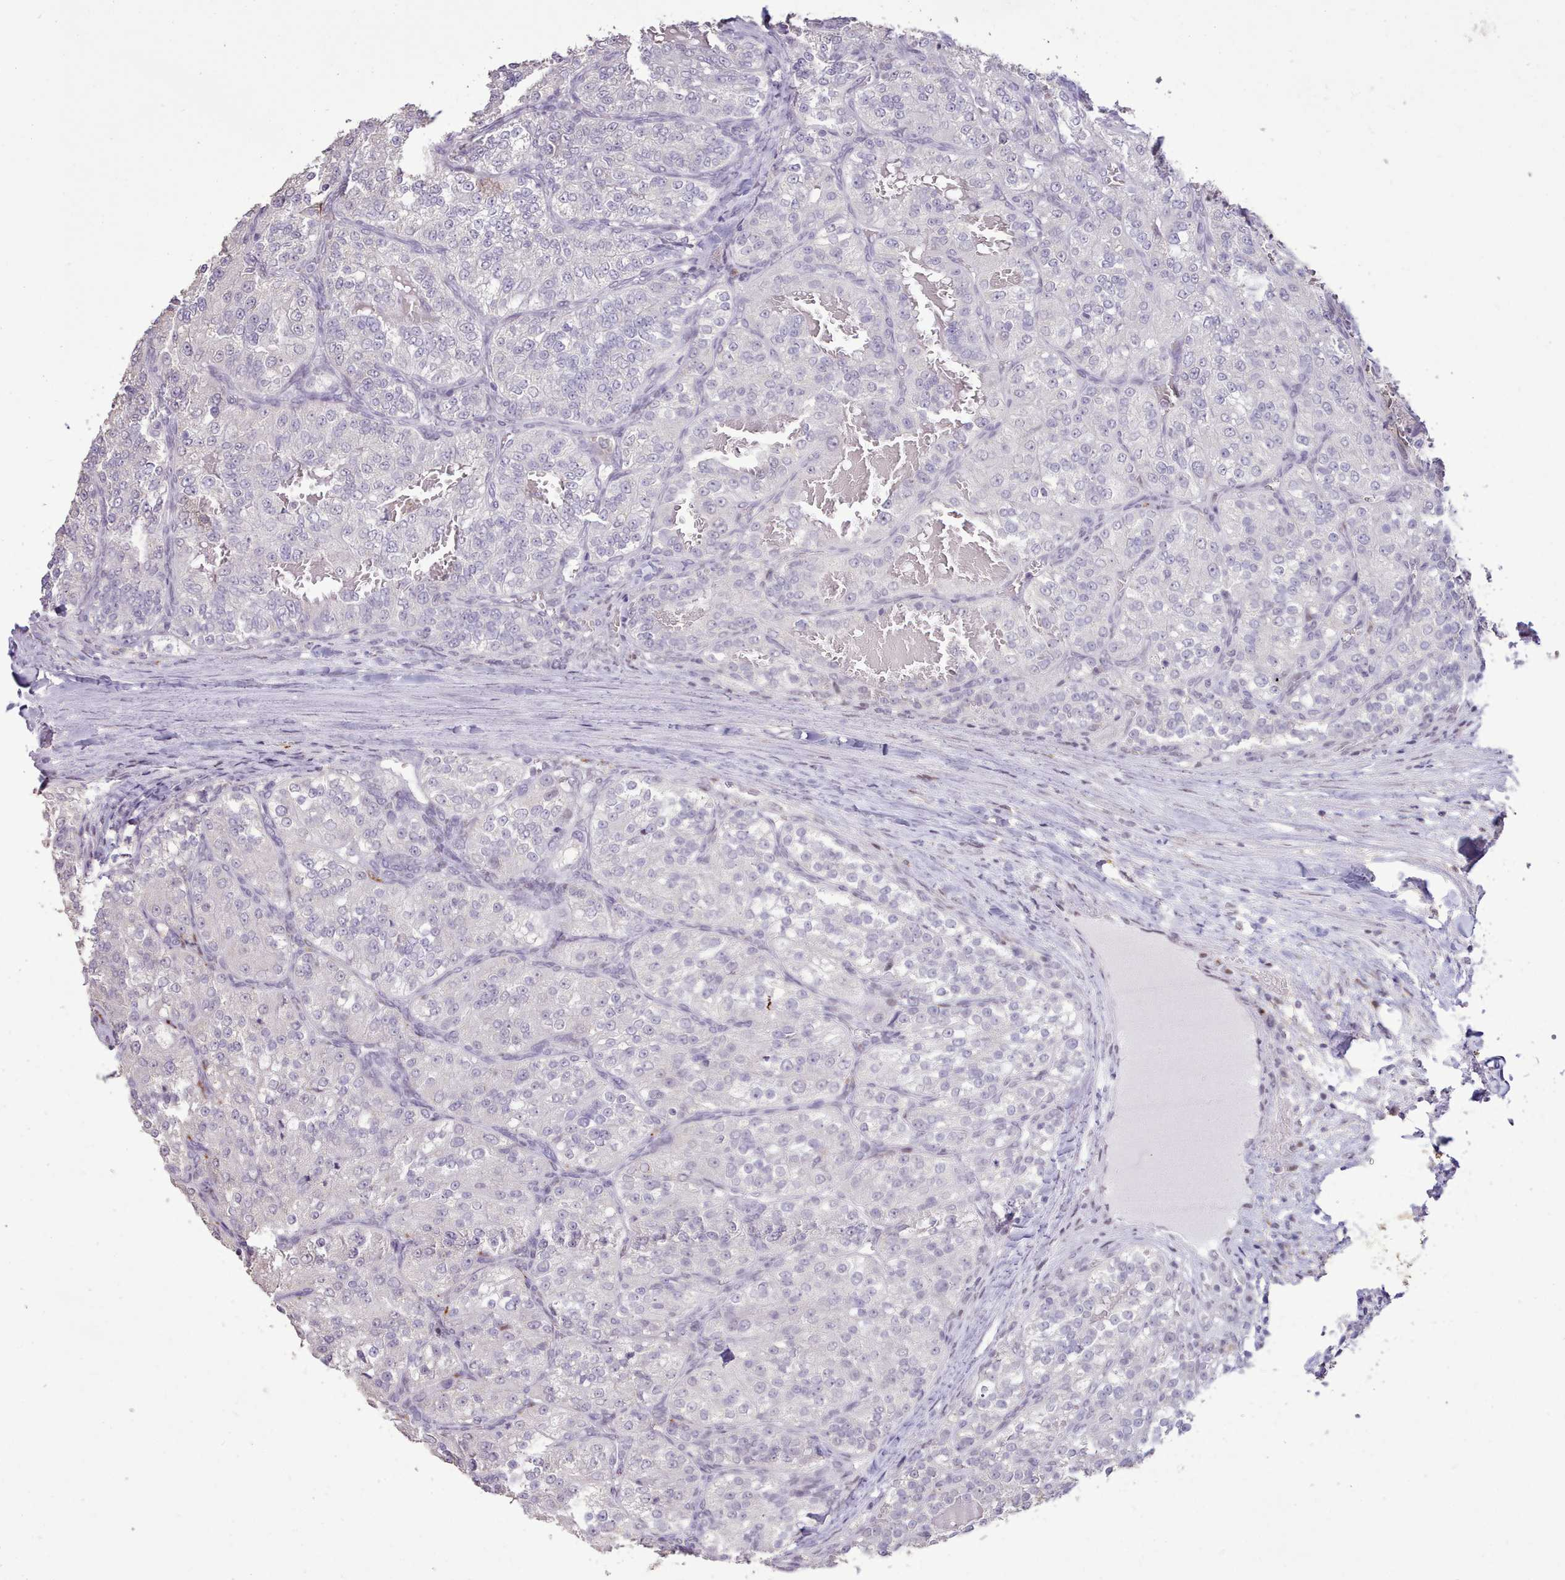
{"staining": {"intensity": "negative", "quantity": "none", "location": "none"}, "tissue": "renal cancer", "cell_type": "Tumor cells", "image_type": "cancer", "snomed": [{"axis": "morphology", "description": "Adenocarcinoma, NOS"}, {"axis": "topography", "description": "Kidney"}], "caption": "An IHC micrograph of renal cancer (adenocarcinoma) is shown. There is no staining in tumor cells of renal cancer (adenocarcinoma).", "gene": "TAF15", "patient": {"sex": "female", "age": 63}}